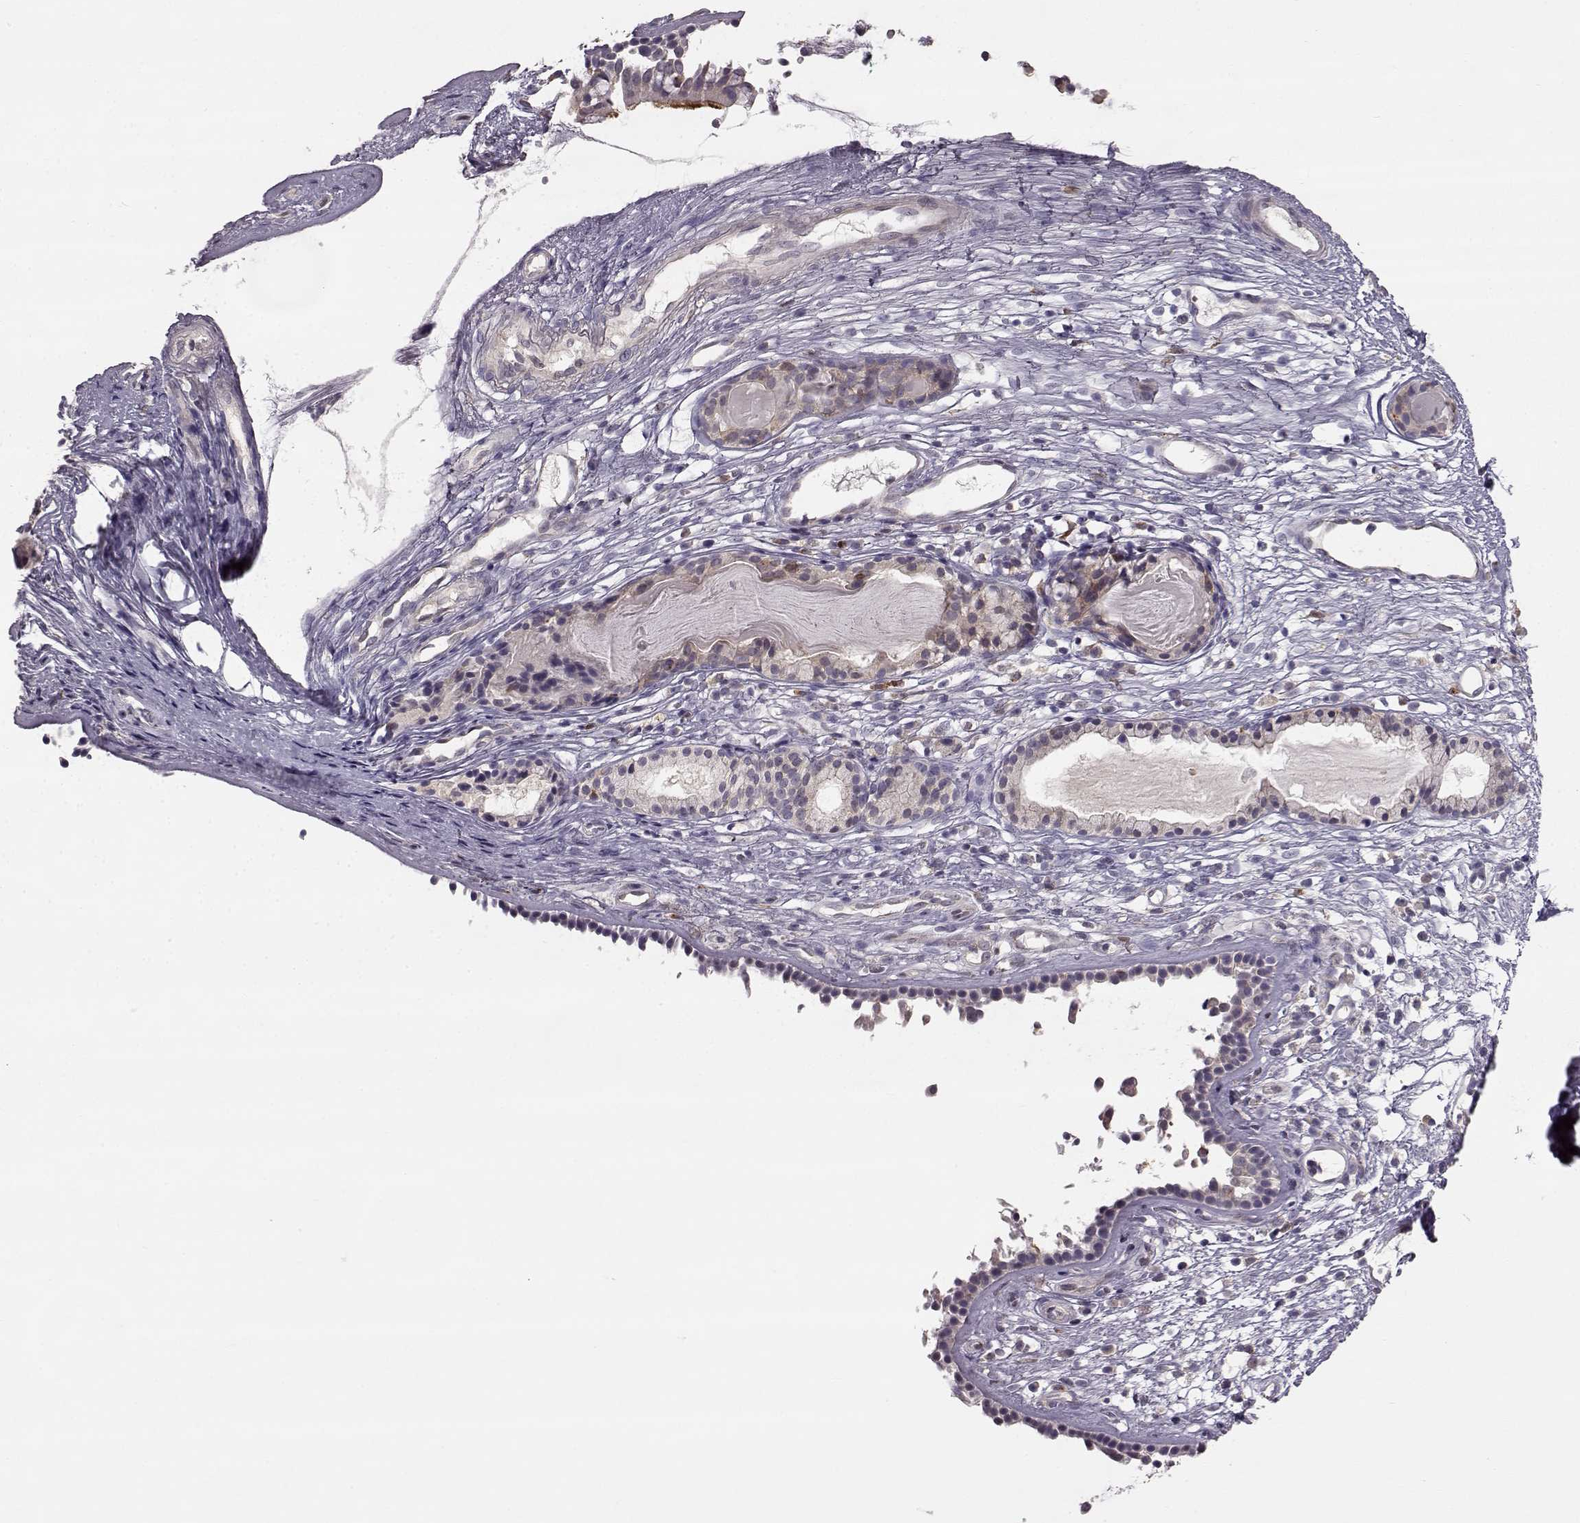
{"staining": {"intensity": "negative", "quantity": "none", "location": "none"}, "tissue": "nasopharynx", "cell_type": "Respiratory epithelial cells", "image_type": "normal", "snomed": [{"axis": "morphology", "description": "Normal tissue, NOS"}, {"axis": "topography", "description": "Nasopharynx"}], "caption": "Micrograph shows no significant protein expression in respiratory epithelial cells of unremarkable nasopharynx.", "gene": "SPAG17", "patient": {"sex": "male", "age": 77}}